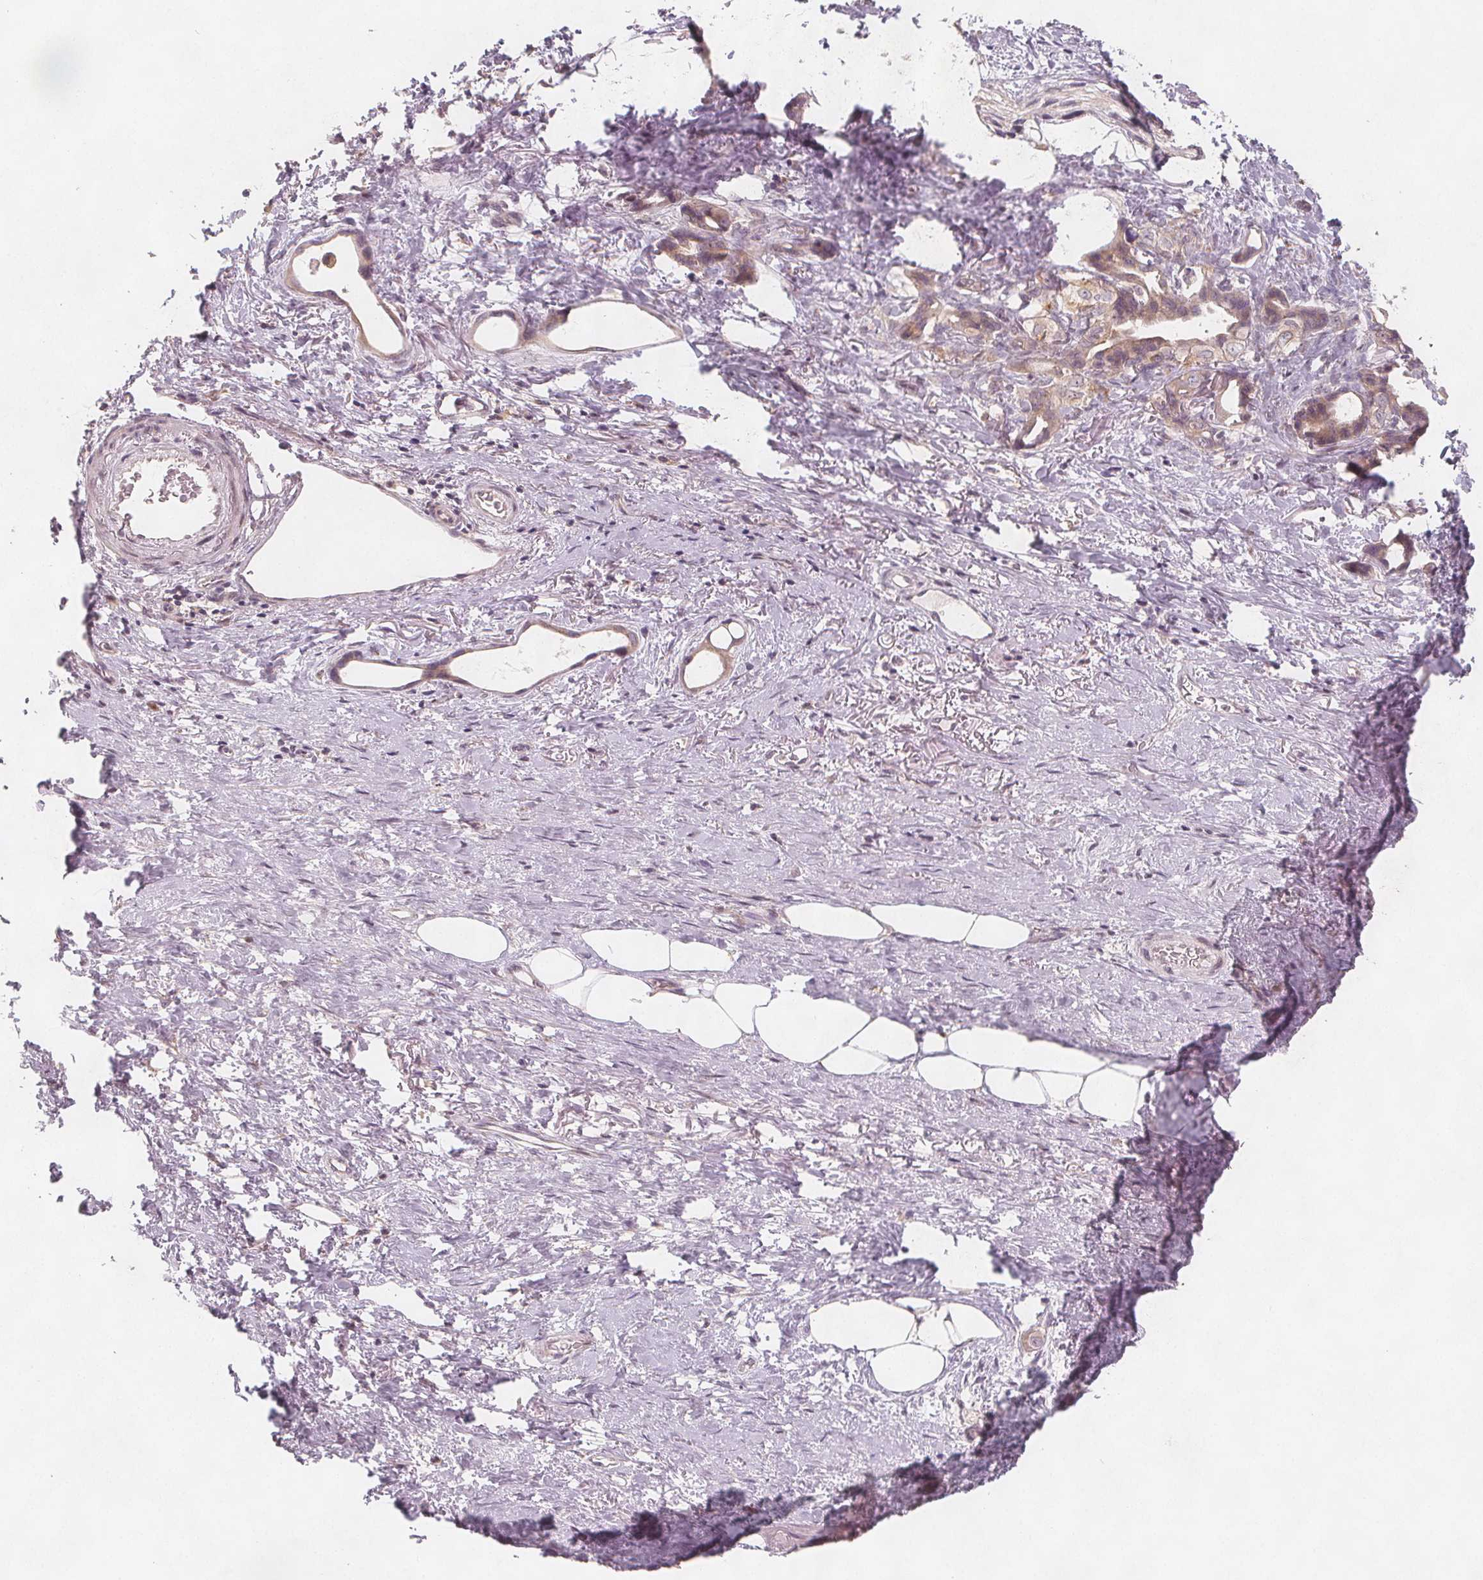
{"staining": {"intensity": "weak", "quantity": "25%-75%", "location": "cytoplasmic/membranous"}, "tissue": "stomach cancer", "cell_type": "Tumor cells", "image_type": "cancer", "snomed": [{"axis": "morphology", "description": "Adenocarcinoma, NOS"}, {"axis": "topography", "description": "Stomach, upper"}], "caption": "Protein staining reveals weak cytoplasmic/membranous positivity in approximately 25%-75% of tumor cells in adenocarcinoma (stomach). The protein of interest is shown in brown color, while the nuclei are stained blue.", "gene": "NCSTN", "patient": {"sex": "male", "age": 62}}